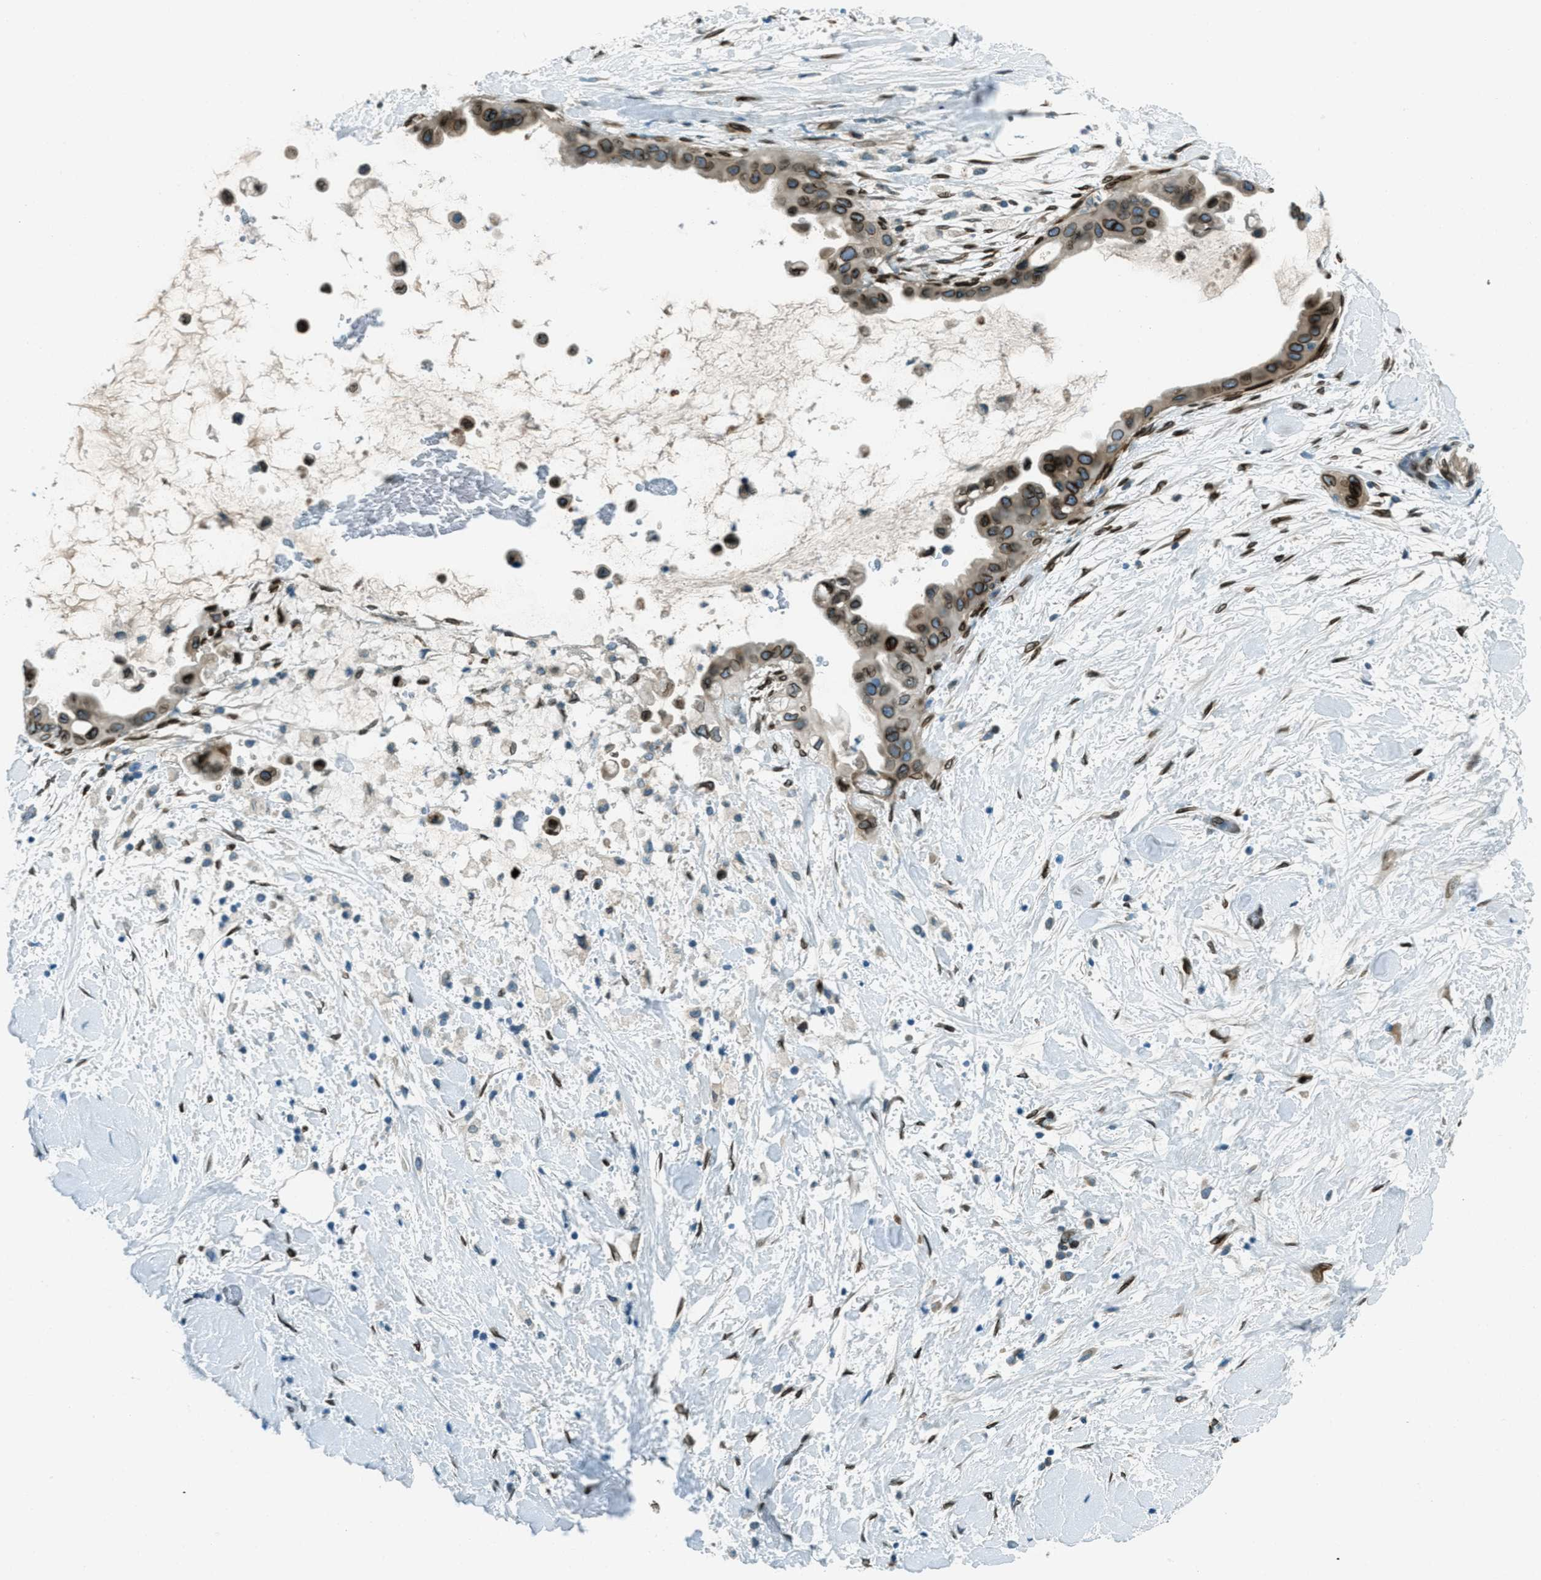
{"staining": {"intensity": "moderate", "quantity": ">75%", "location": "cytoplasmic/membranous,nuclear"}, "tissue": "pancreatic cancer", "cell_type": "Tumor cells", "image_type": "cancer", "snomed": [{"axis": "morphology", "description": "Adenocarcinoma, NOS"}, {"axis": "topography", "description": "Pancreas"}], "caption": "Protein expression analysis of human pancreatic cancer (adenocarcinoma) reveals moderate cytoplasmic/membranous and nuclear positivity in approximately >75% of tumor cells. (DAB = brown stain, brightfield microscopy at high magnification).", "gene": "LEMD2", "patient": {"sex": "male", "age": 55}}